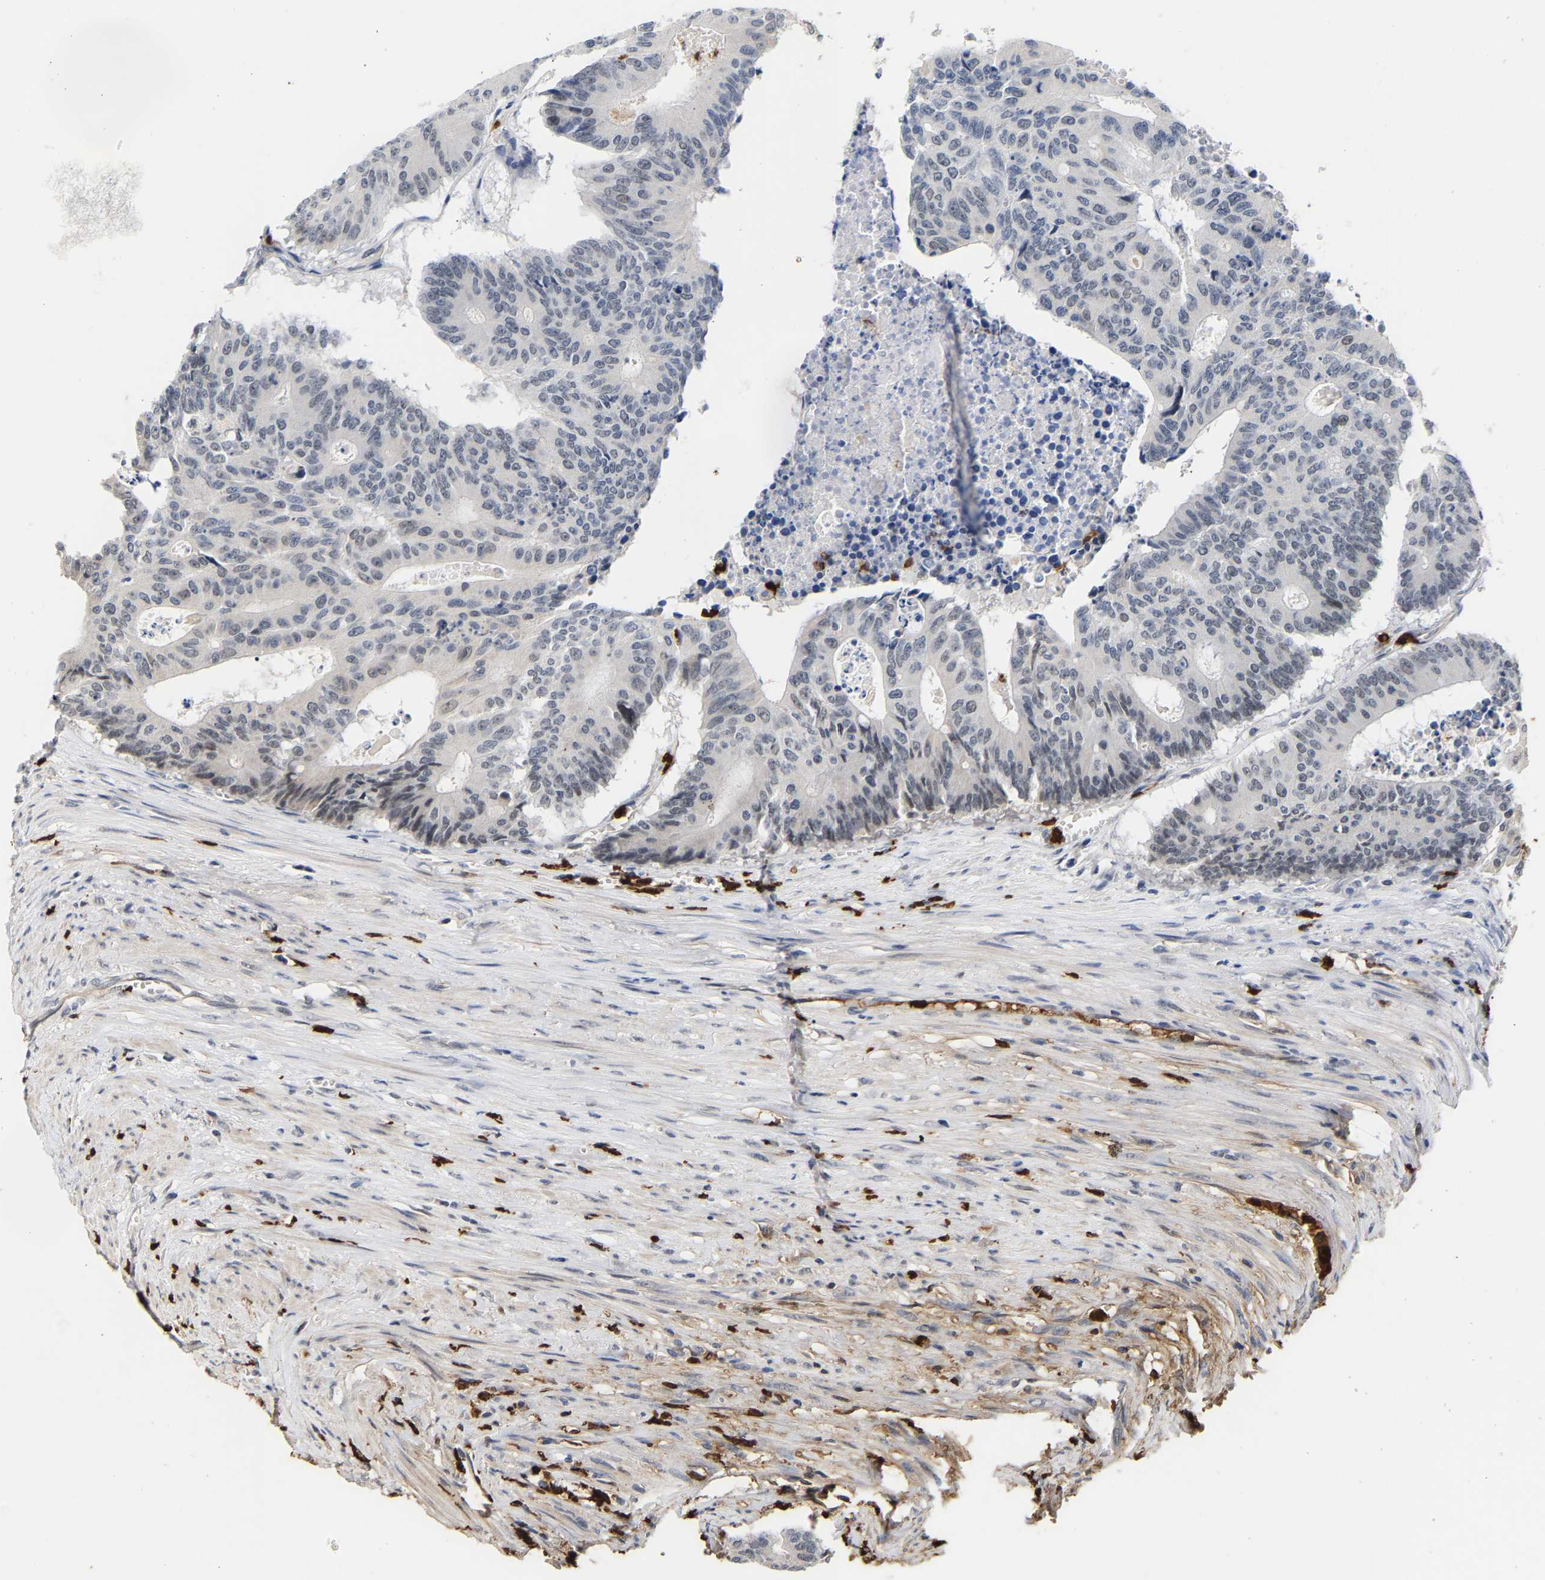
{"staining": {"intensity": "negative", "quantity": "none", "location": "none"}, "tissue": "colorectal cancer", "cell_type": "Tumor cells", "image_type": "cancer", "snomed": [{"axis": "morphology", "description": "Adenocarcinoma, NOS"}, {"axis": "topography", "description": "Colon"}], "caption": "This is a image of immunohistochemistry (IHC) staining of colorectal adenocarcinoma, which shows no staining in tumor cells. (DAB (3,3'-diaminobenzidine) immunohistochemistry visualized using brightfield microscopy, high magnification).", "gene": "TDRD7", "patient": {"sex": "male", "age": 87}}